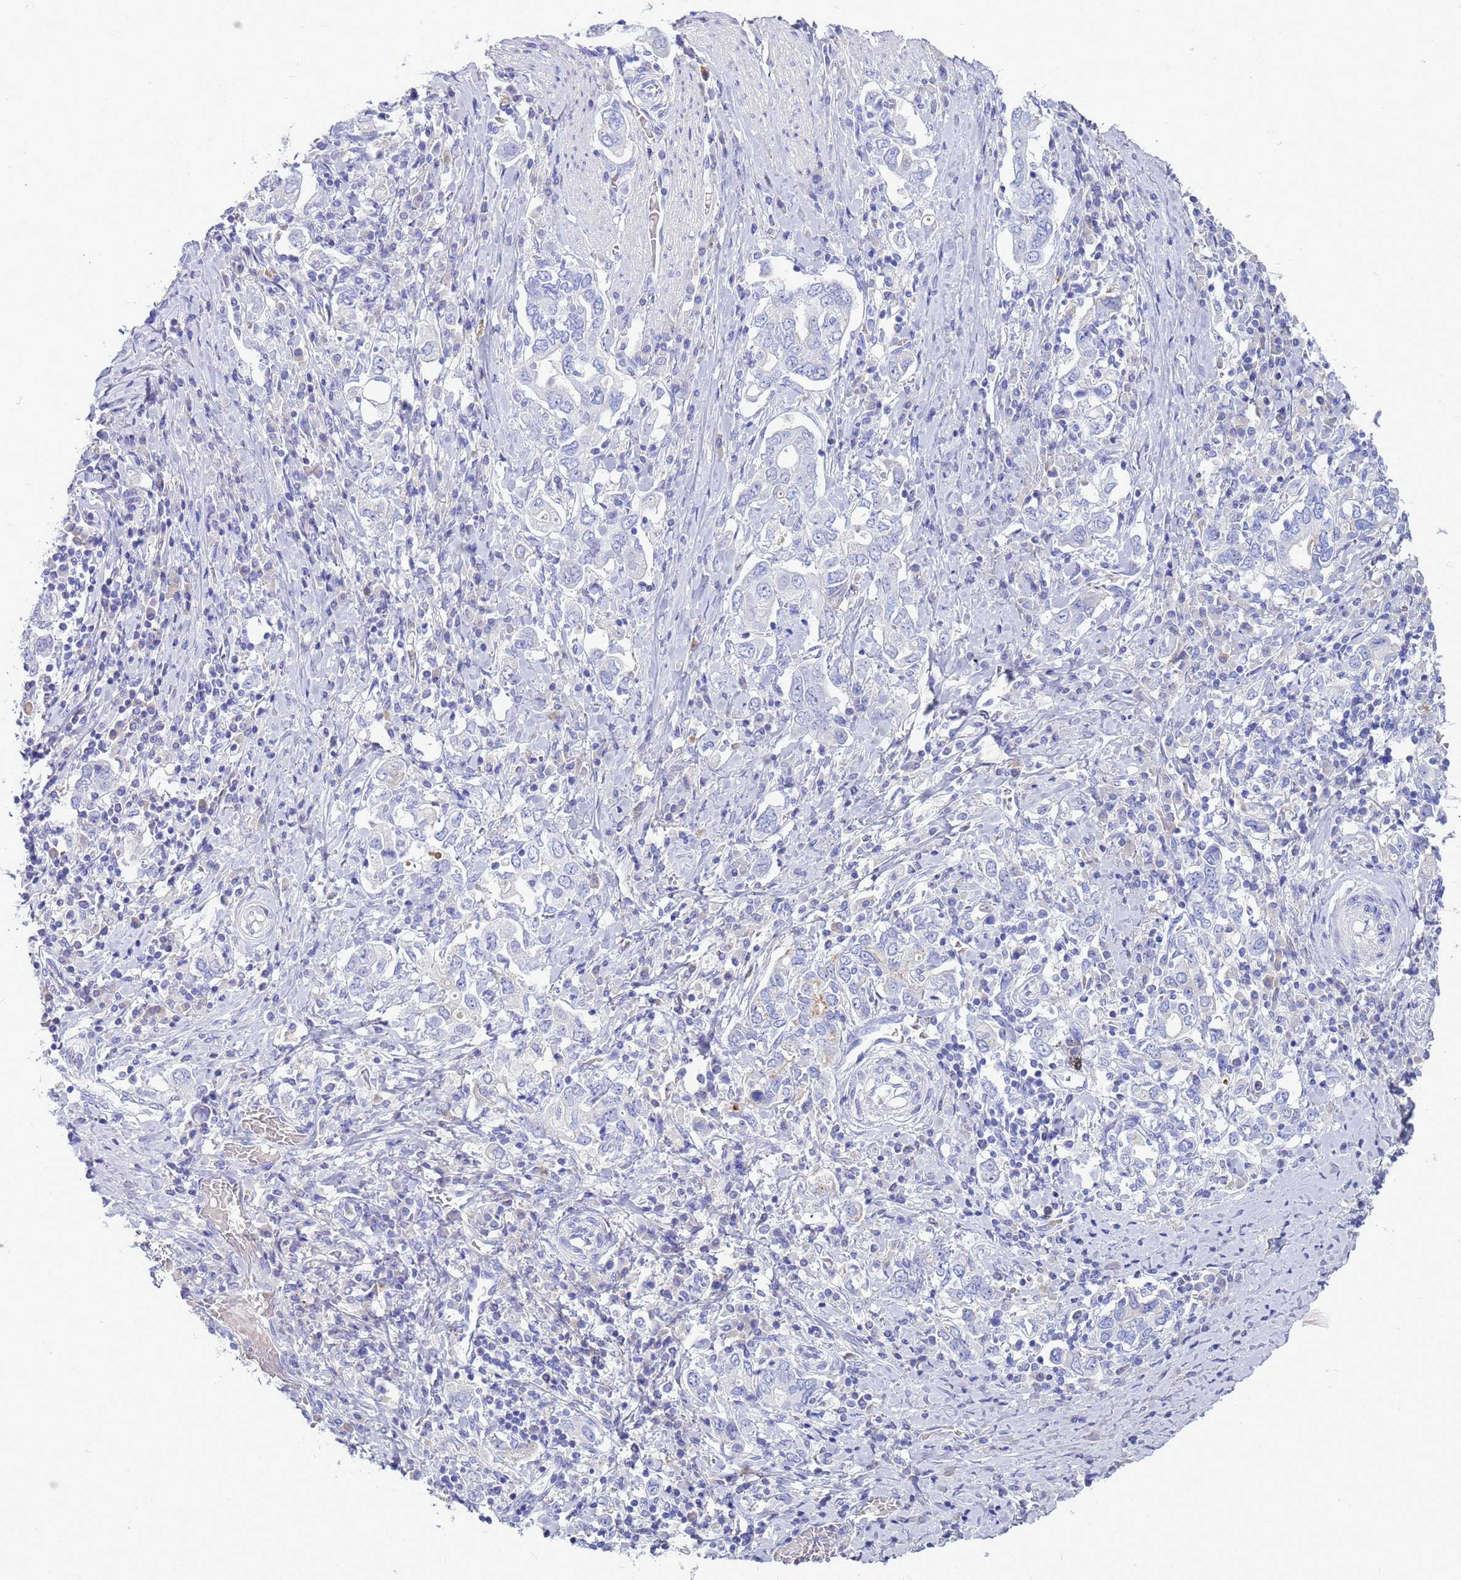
{"staining": {"intensity": "negative", "quantity": "none", "location": "none"}, "tissue": "stomach cancer", "cell_type": "Tumor cells", "image_type": "cancer", "snomed": [{"axis": "morphology", "description": "Adenocarcinoma, NOS"}, {"axis": "topography", "description": "Stomach, upper"}, {"axis": "topography", "description": "Stomach"}], "caption": "A histopathology image of stomach adenocarcinoma stained for a protein demonstrates no brown staining in tumor cells.", "gene": "SYCN", "patient": {"sex": "male", "age": 62}}